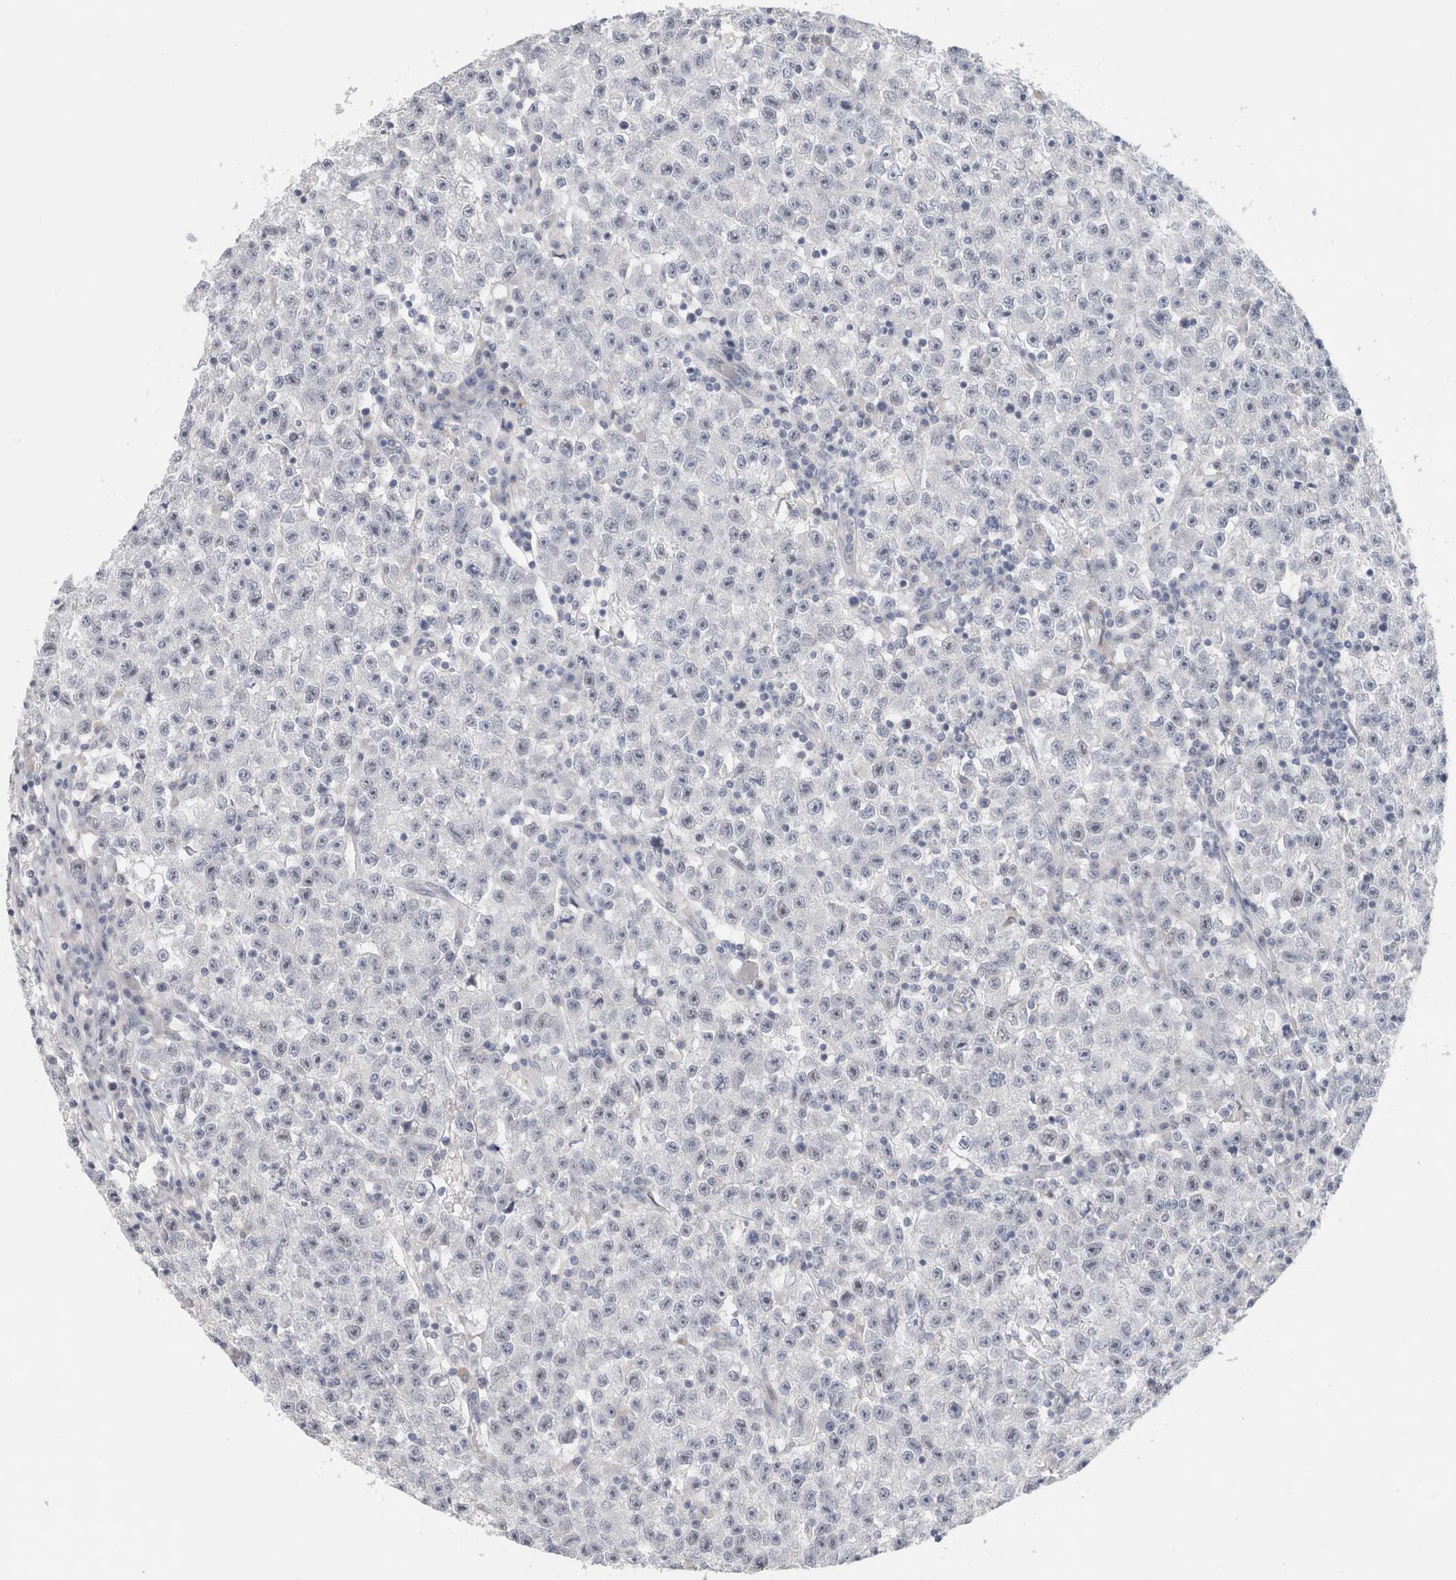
{"staining": {"intensity": "negative", "quantity": "none", "location": "none"}, "tissue": "testis cancer", "cell_type": "Tumor cells", "image_type": "cancer", "snomed": [{"axis": "morphology", "description": "Seminoma, NOS"}, {"axis": "topography", "description": "Testis"}], "caption": "Tumor cells show no significant protein positivity in testis seminoma.", "gene": "KNL1", "patient": {"sex": "male", "age": 22}}